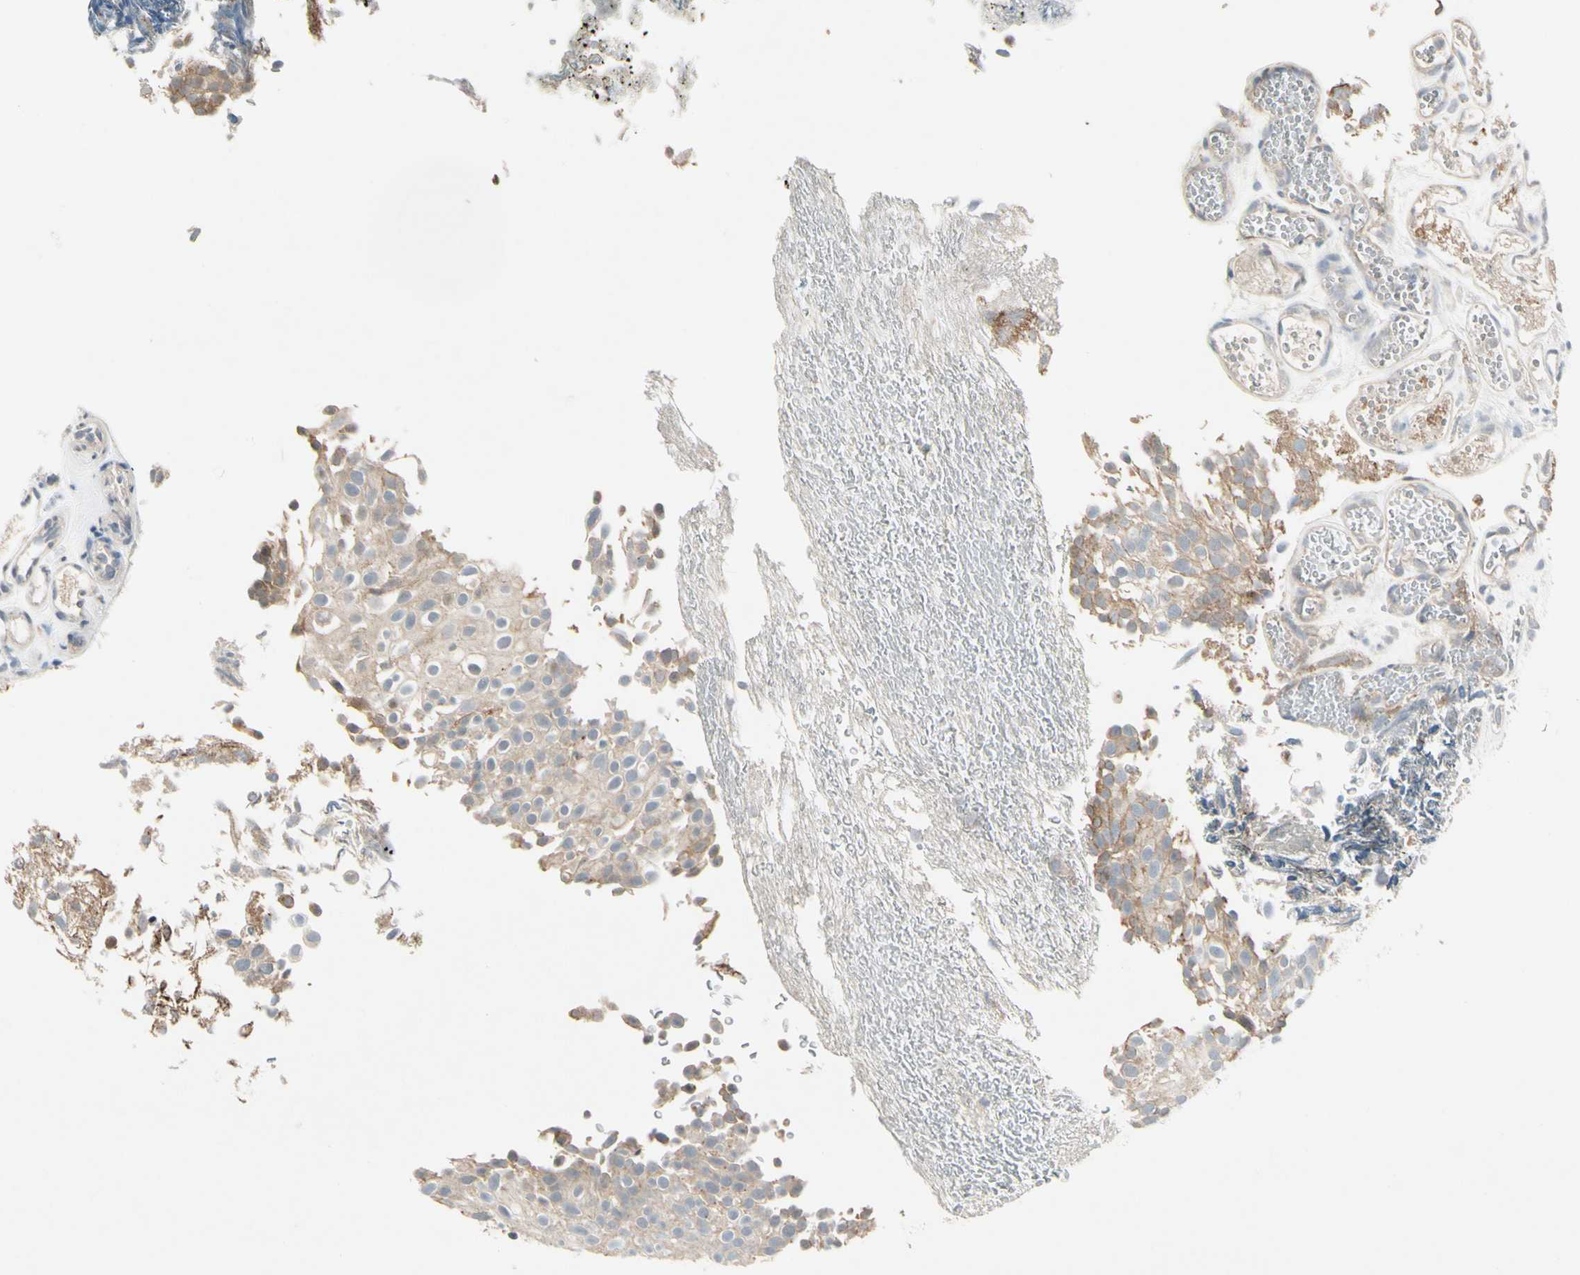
{"staining": {"intensity": "weak", "quantity": ">75%", "location": "cytoplasmic/membranous"}, "tissue": "urothelial cancer", "cell_type": "Tumor cells", "image_type": "cancer", "snomed": [{"axis": "morphology", "description": "Urothelial carcinoma, Low grade"}, {"axis": "topography", "description": "Urinary bladder"}], "caption": "Human urothelial cancer stained with a brown dye exhibits weak cytoplasmic/membranous positive expression in about >75% of tumor cells.", "gene": "ICAM5", "patient": {"sex": "male", "age": 78}}